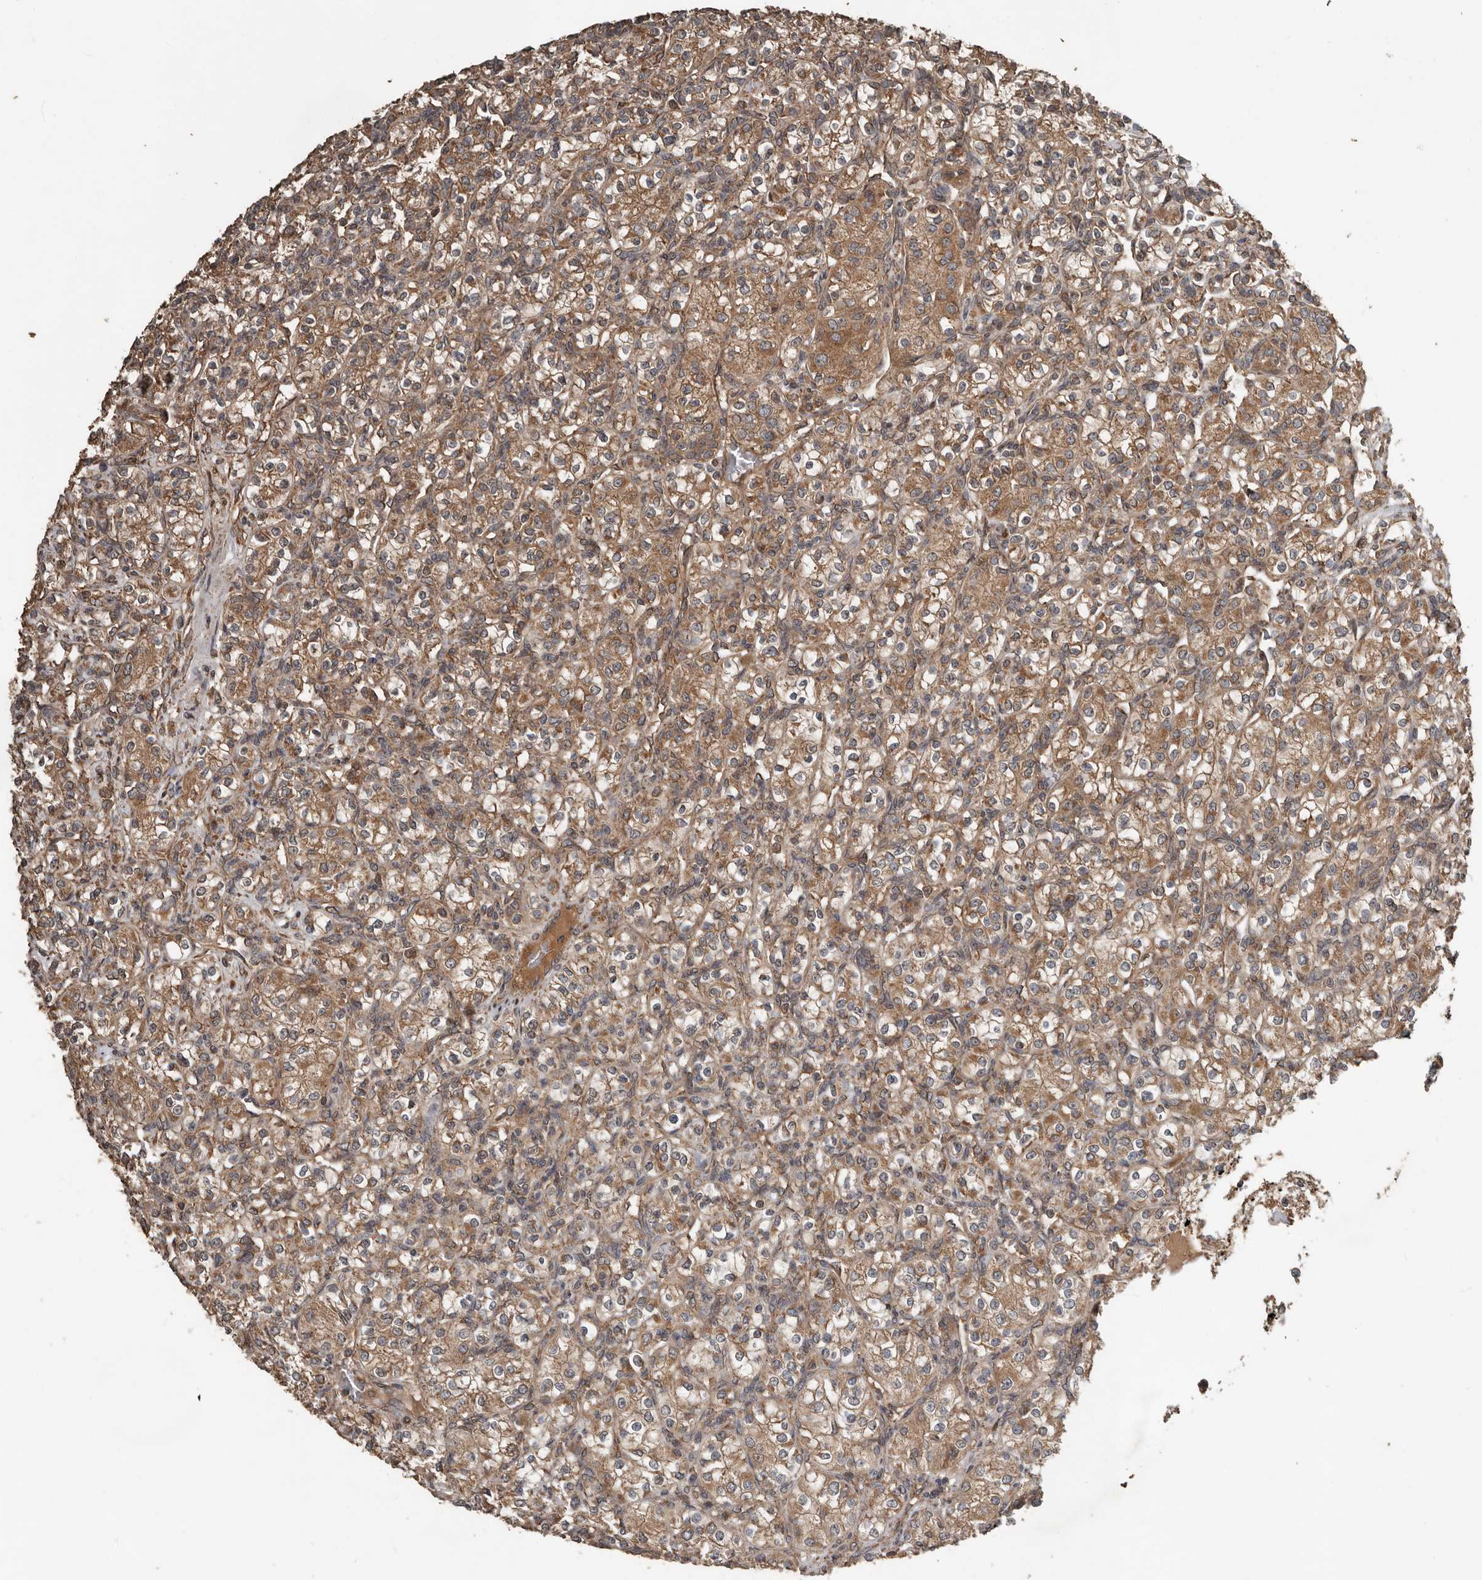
{"staining": {"intensity": "moderate", "quantity": ">75%", "location": "cytoplasmic/membranous"}, "tissue": "renal cancer", "cell_type": "Tumor cells", "image_type": "cancer", "snomed": [{"axis": "morphology", "description": "Adenocarcinoma, NOS"}, {"axis": "topography", "description": "Kidney"}], "caption": "About >75% of tumor cells in renal adenocarcinoma show moderate cytoplasmic/membranous protein staining as visualized by brown immunohistochemical staining.", "gene": "RNF207", "patient": {"sex": "male", "age": 77}}